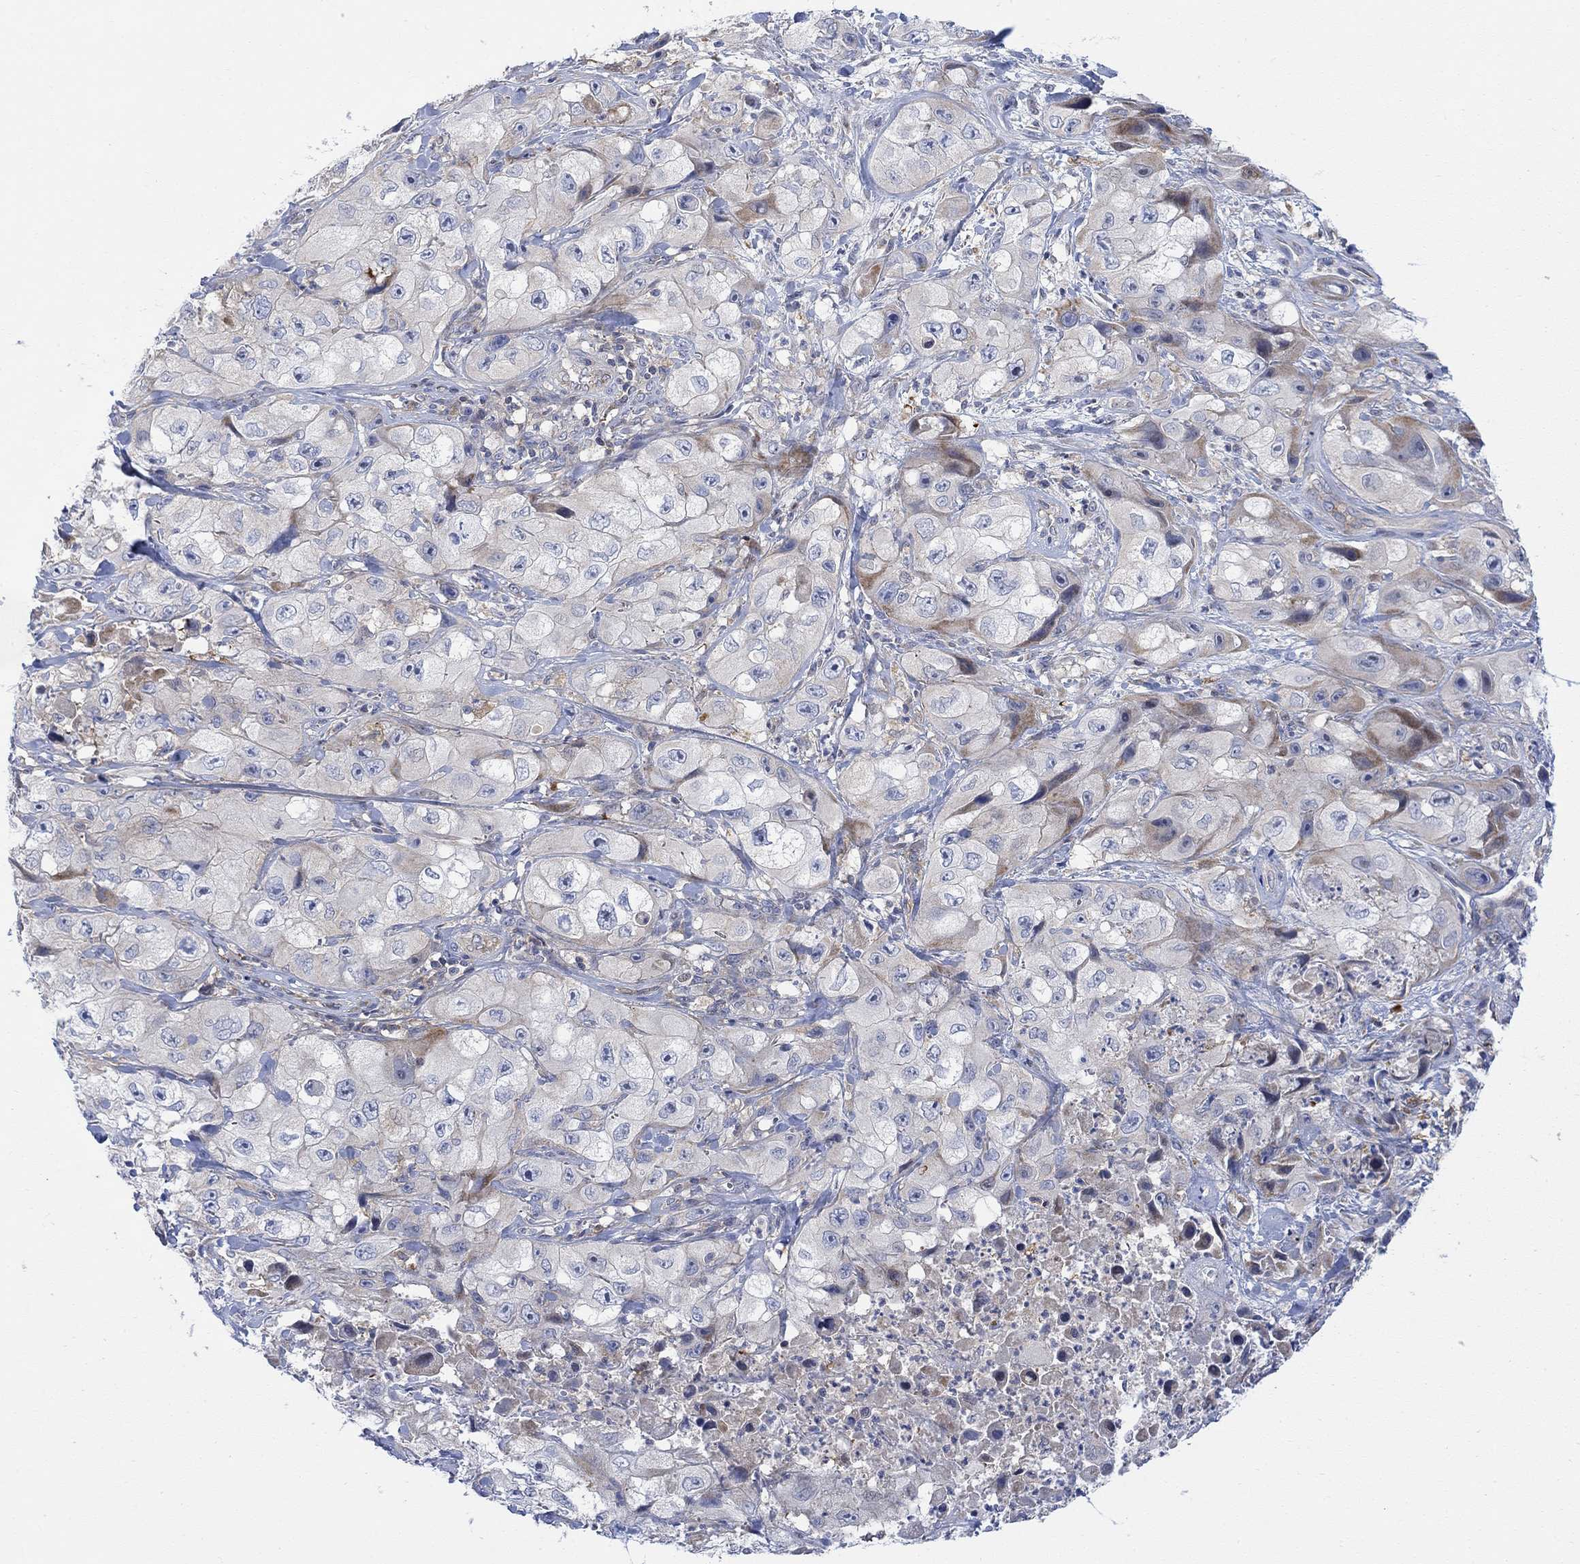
{"staining": {"intensity": "moderate", "quantity": "<25%", "location": "cytoplasmic/membranous"}, "tissue": "skin cancer", "cell_type": "Tumor cells", "image_type": "cancer", "snomed": [{"axis": "morphology", "description": "Squamous cell carcinoma, NOS"}, {"axis": "topography", "description": "Skin"}, {"axis": "topography", "description": "Subcutis"}], "caption": "The immunohistochemical stain shows moderate cytoplasmic/membranous positivity in tumor cells of skin squamous cell carcinoma tissue.", "gene": "ARSK", "patient": {"sex": "male", "age": 73}}